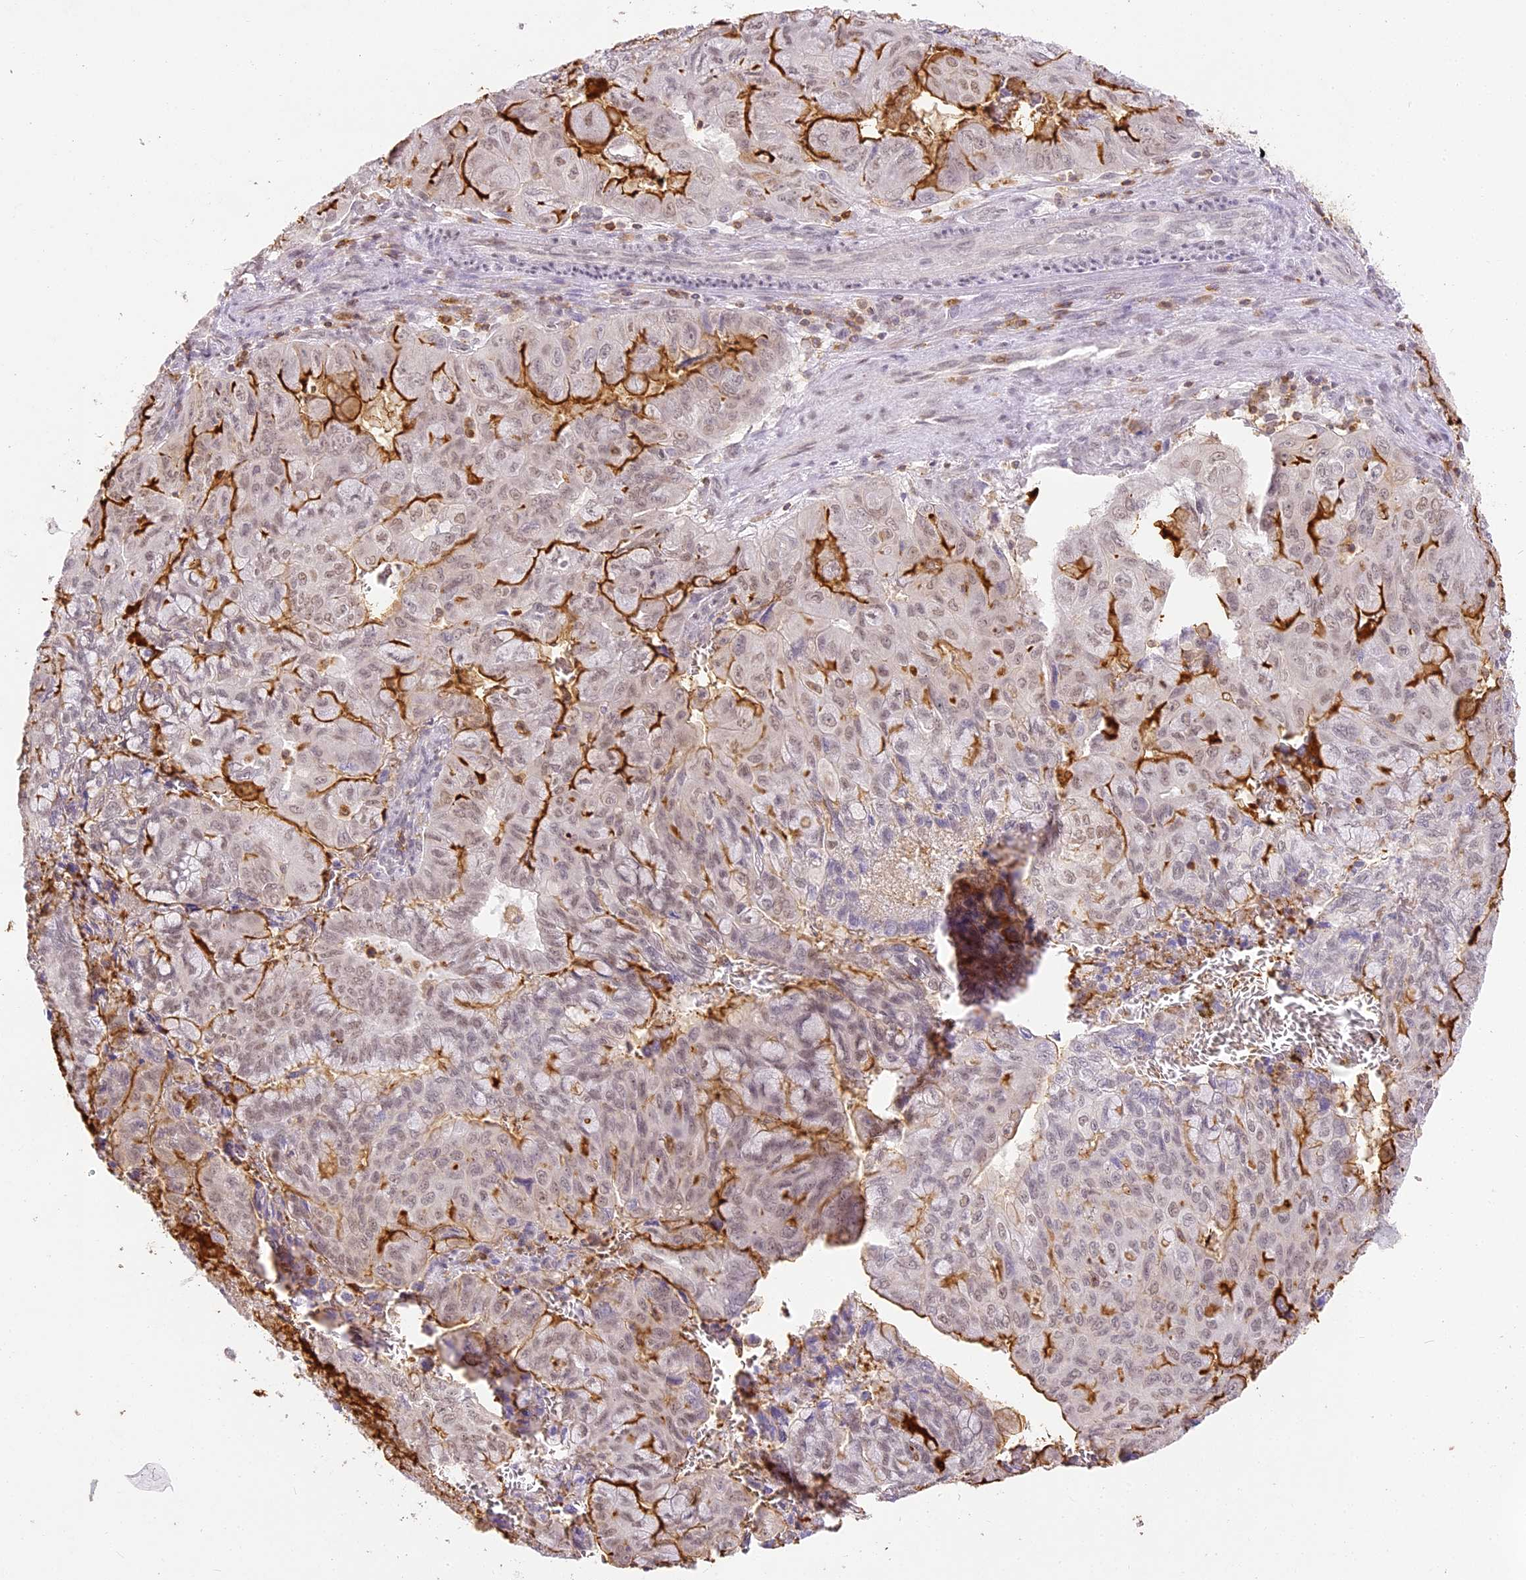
{"staining": {"intensity": "weak", "quantity": "<25%", "location": "nuclear"}, "tissue": "pancreatic cancer", "cell_type": "Tumor cells", "image_type": "cancer", "snomed": [{"axis": "morphology", "description": "Adenocarcinoma, NOS"}, {"axis": "topography", "description": "Pancreas"}], "caption": "There is no significant expression in tumor cells of pancreatic cancer (adenocarcinoma).", "gene": "DOCK2", "patient": {"sex": "male", "age": 51}}